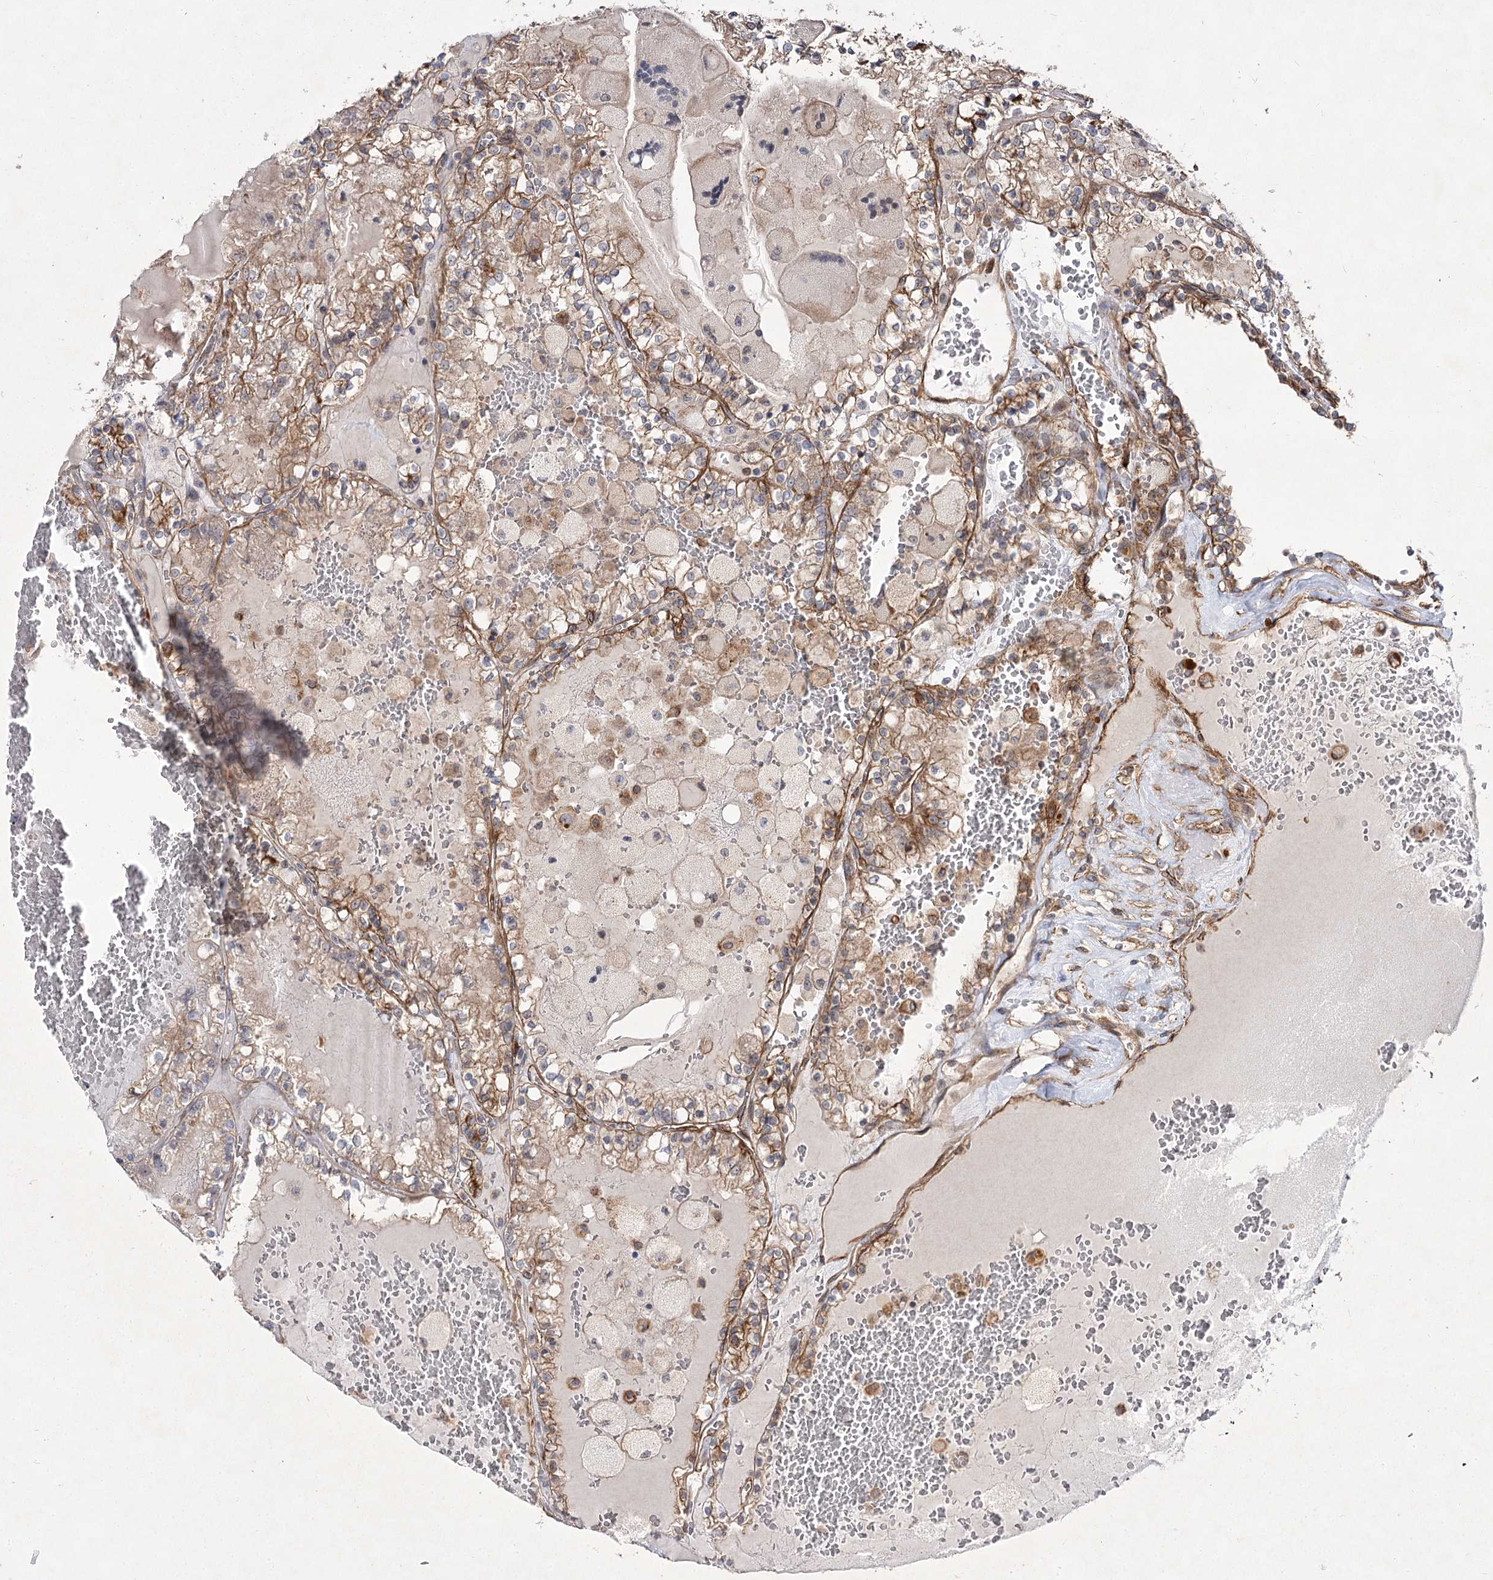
{"staining": {"intensity": "moderate", "quantity": ">75%", "location": "cytoplasmic/membranous"}, "tissue": "renal cancer", "cell_type": "Tumor cells", "image_type": "cancer", "snomed": [{"axis": "morphology", "description": "Adenocarcinoma, NOS"}, {"axis": "topography", "description": "Kidney"}], "caption": "Protein staining displays moderate cytoplasmic/membranous expression in approximately >75% of tumor cells in renal adenocarcinoma.", "gene": "SH3BP5L", "patient": {"sex": "female", "age": 56}}